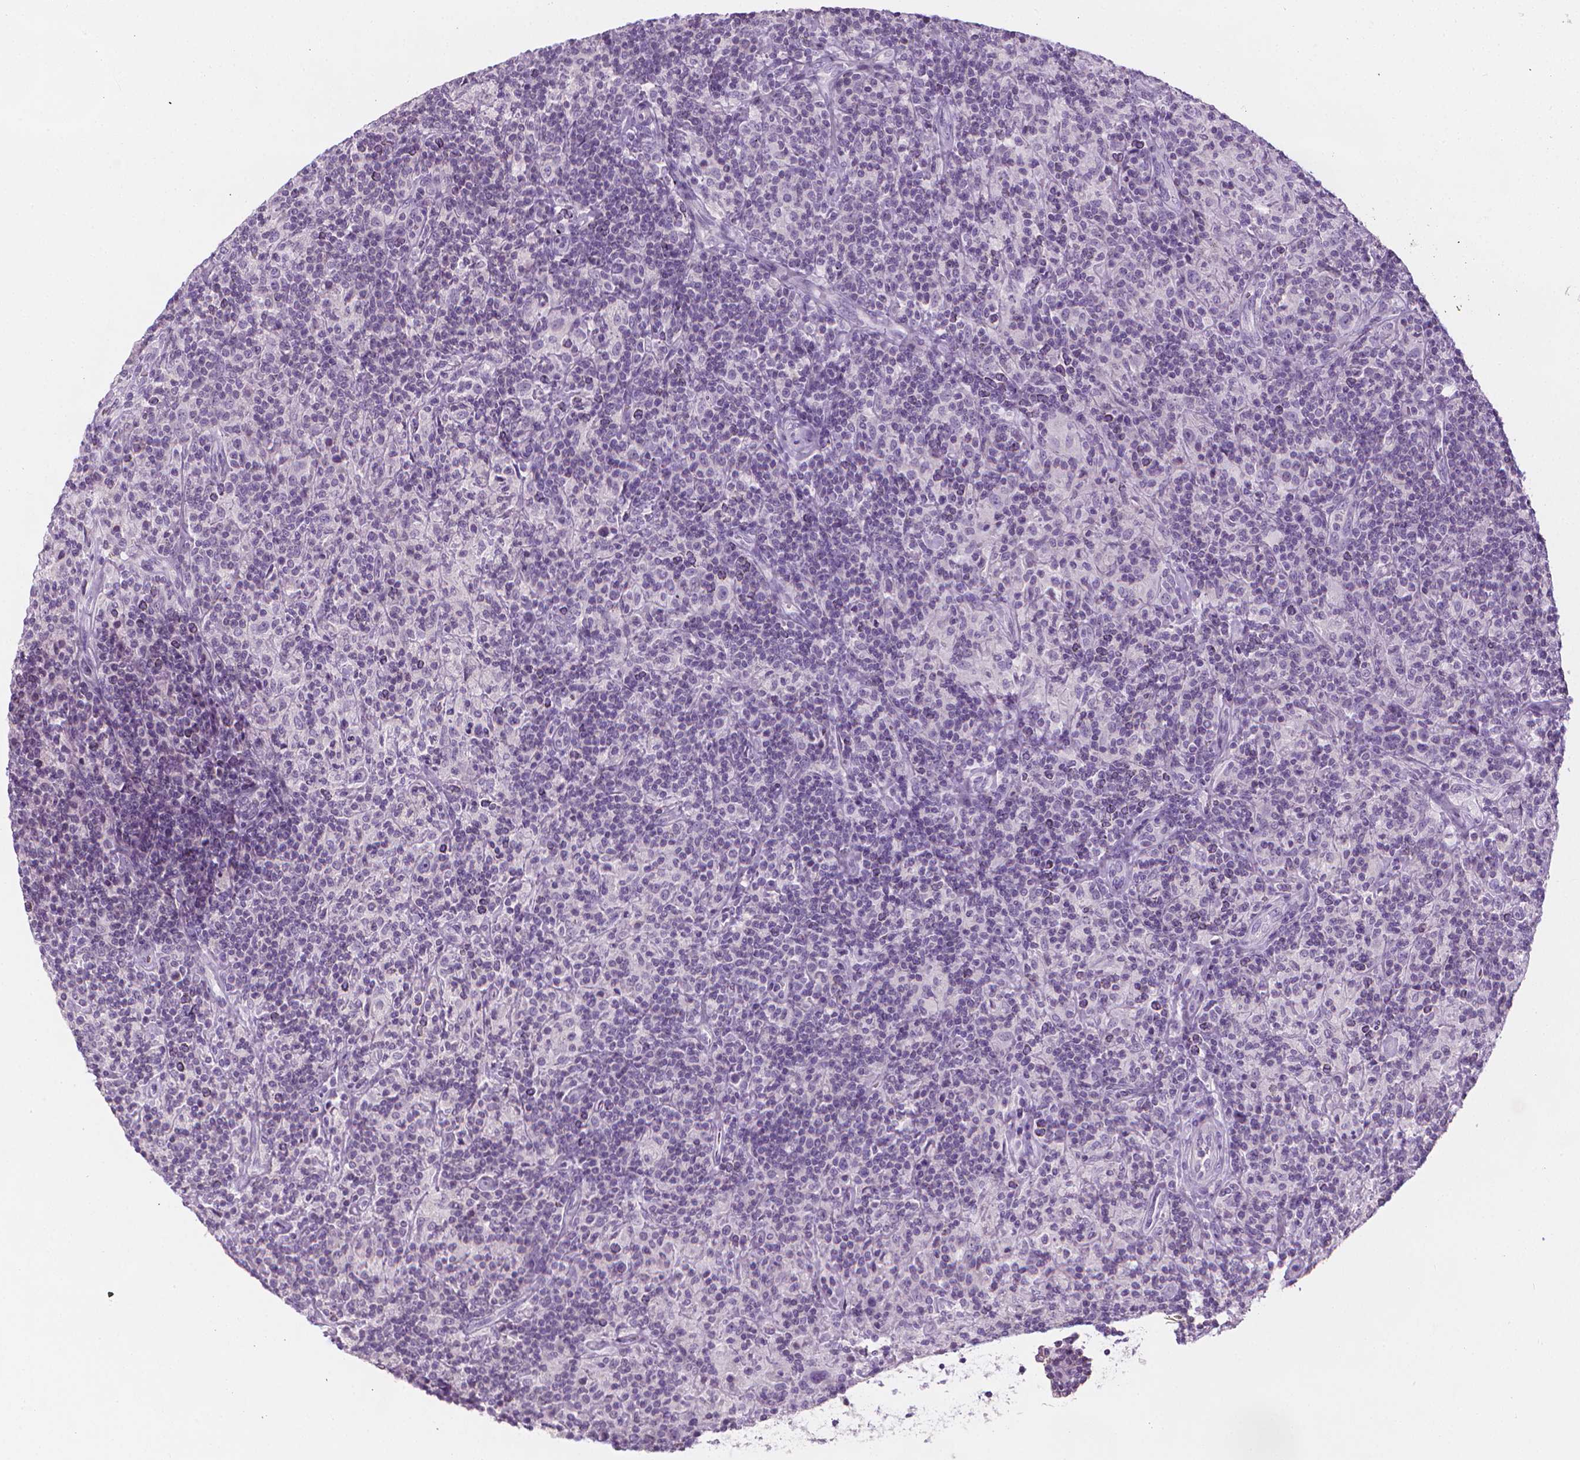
{"staining": {"intensity": "negative", "quantity": "none", "location": "none"}, "tissue": "lymphoma", "cell_type": "Tumor cells", "image_type": "cancer", "snomed": [{"axis": "morphology", "description": "Hodgkin's disease, NOS"}, {"axis": "topography", "description": "Lymph node"}], "caption": "Protein analysis of lymphoma exhibits no significant staining in tumor cells.", "gene": "DCAF8L1", "patient": {"sex": "male", "age": 70}}